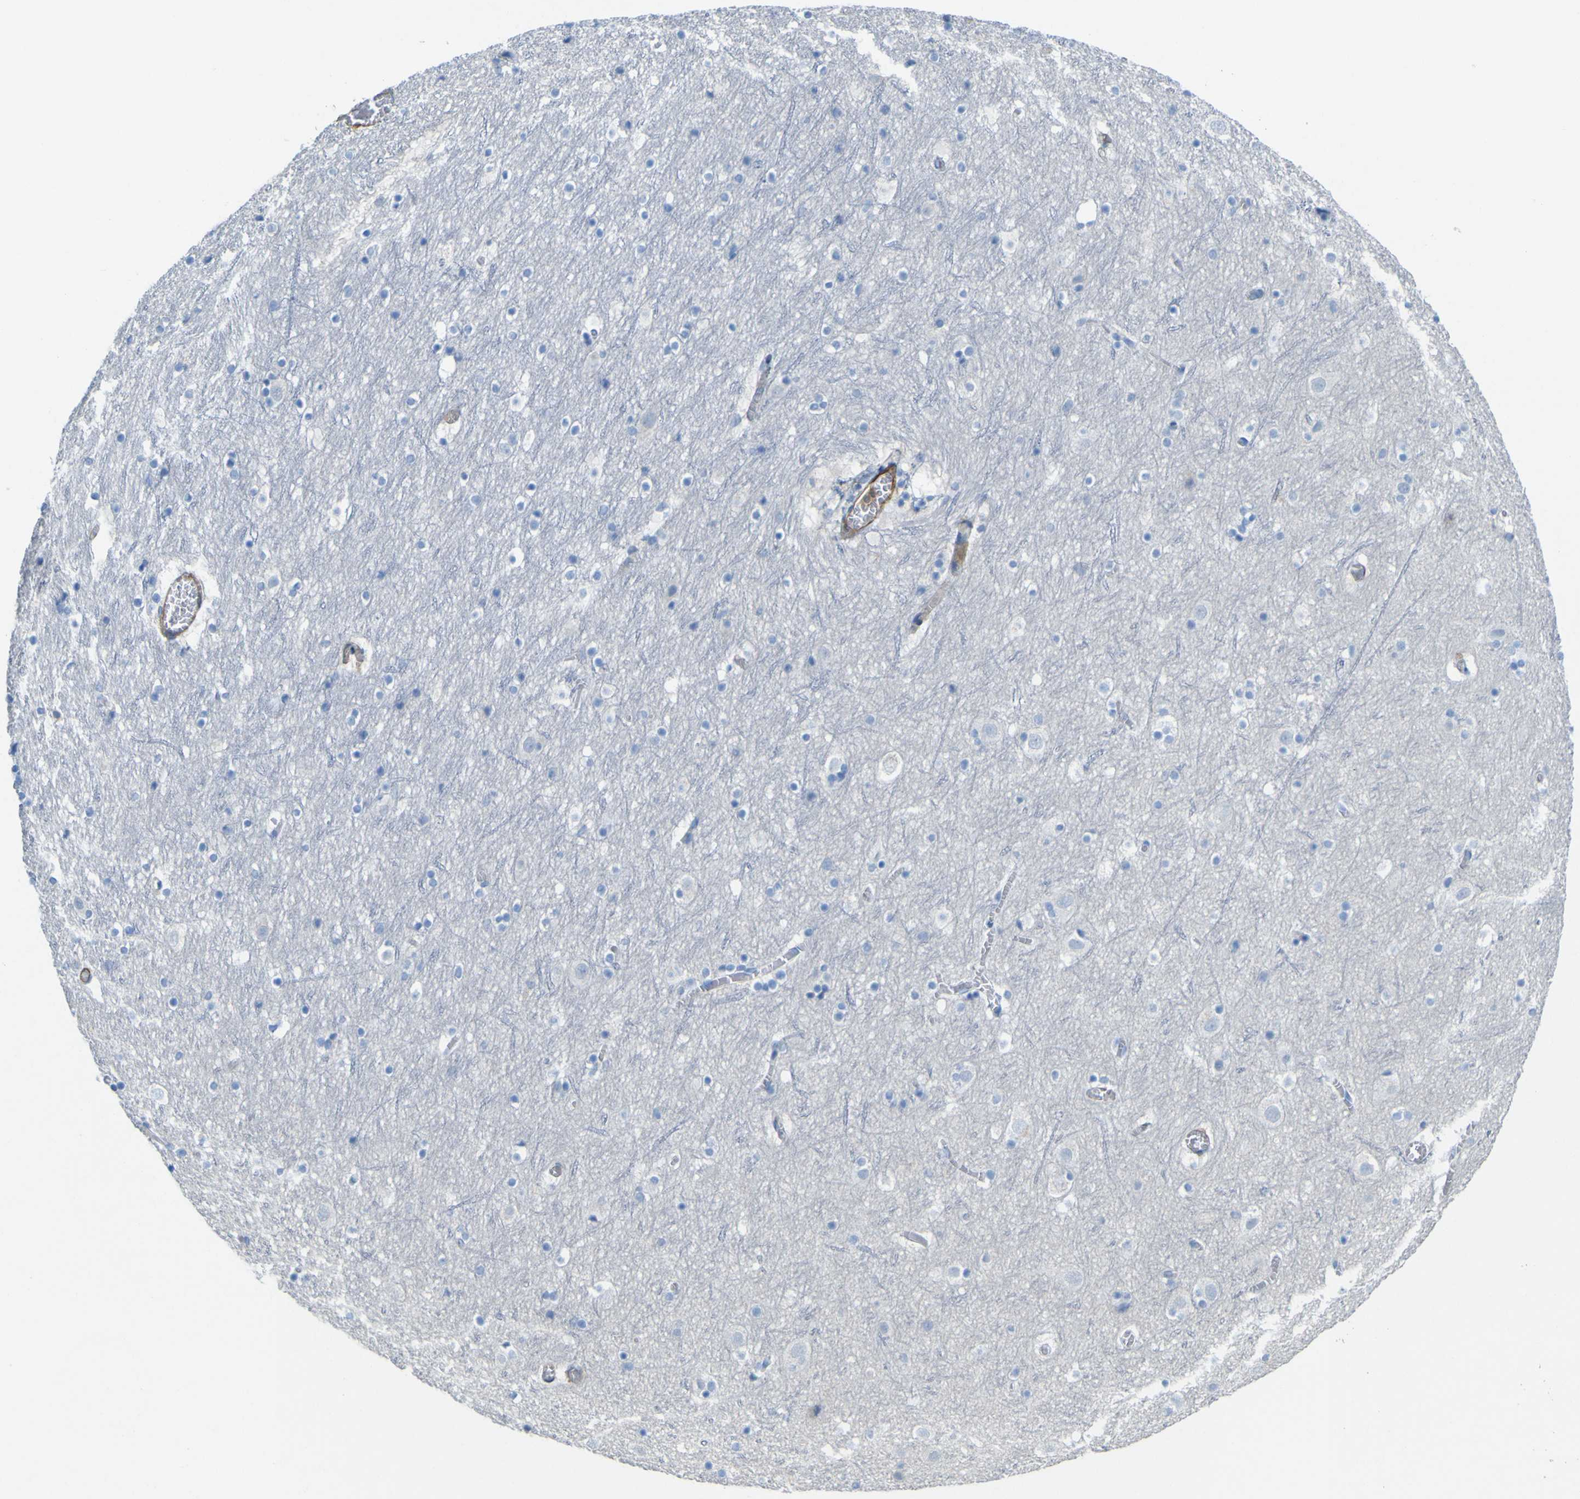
{"staining": {"intensity": "moderate", "quantity": "25%-75%", "location": "cytoplasmic/membranous"}, "tissue": "cerebral cortex", "cell_type": "Endothelial cells", "image_type": "normal", "snomed": [{"axis": "morphology", "description": "Normal tissue, NOS"}, {"axis": "topography", "description": "Cerebral cortex"}], "caption": "The photomicrograph displays immunohistochemical staining of unremarkable cerebral cortex. There is moderate cytoplasmic/membranous expression is identified in approximately 25%-75% of endothelial cells.", "gene": "CD93", "patient": {"sex": "male", "age": 45}}